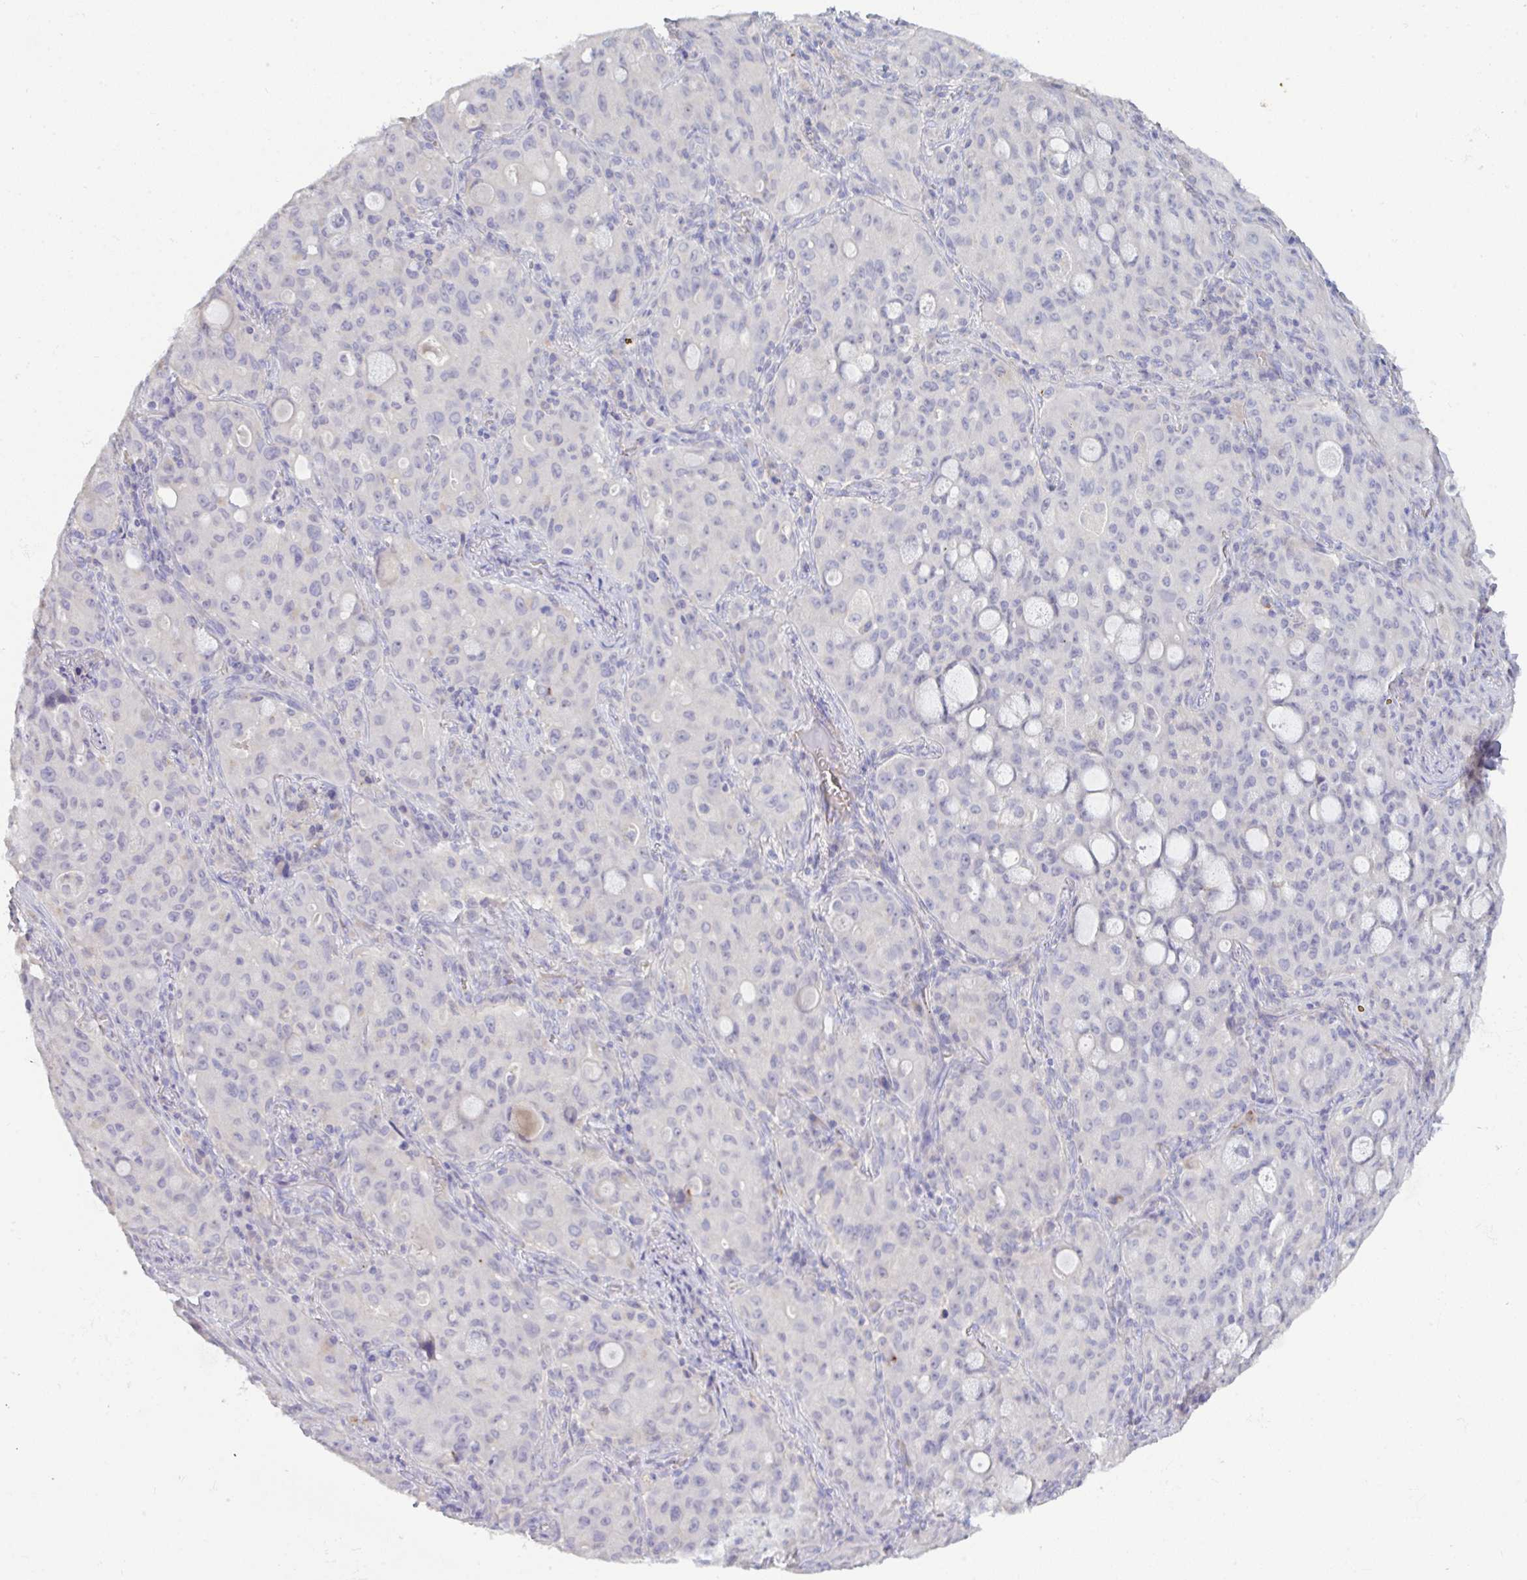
{"staining": {"intensity": "negative", "quantity": "none", "location": "none"}, "tissue": "lung cancer", "cell_type": "Tumor cells", "image_type": "cancer", "snomed": [{"axis": "morphology", "description": "Adenocarcinoma, NOS"}, {"axis": "topography", "description": "Lung"}], "caption": "DAB immunohistochemical staining of adenocarcinoma (lung) shows no significant positivity in tumor cells.", "gene": "HGFAC", "patient": {"sex": "female", "age": 44}}